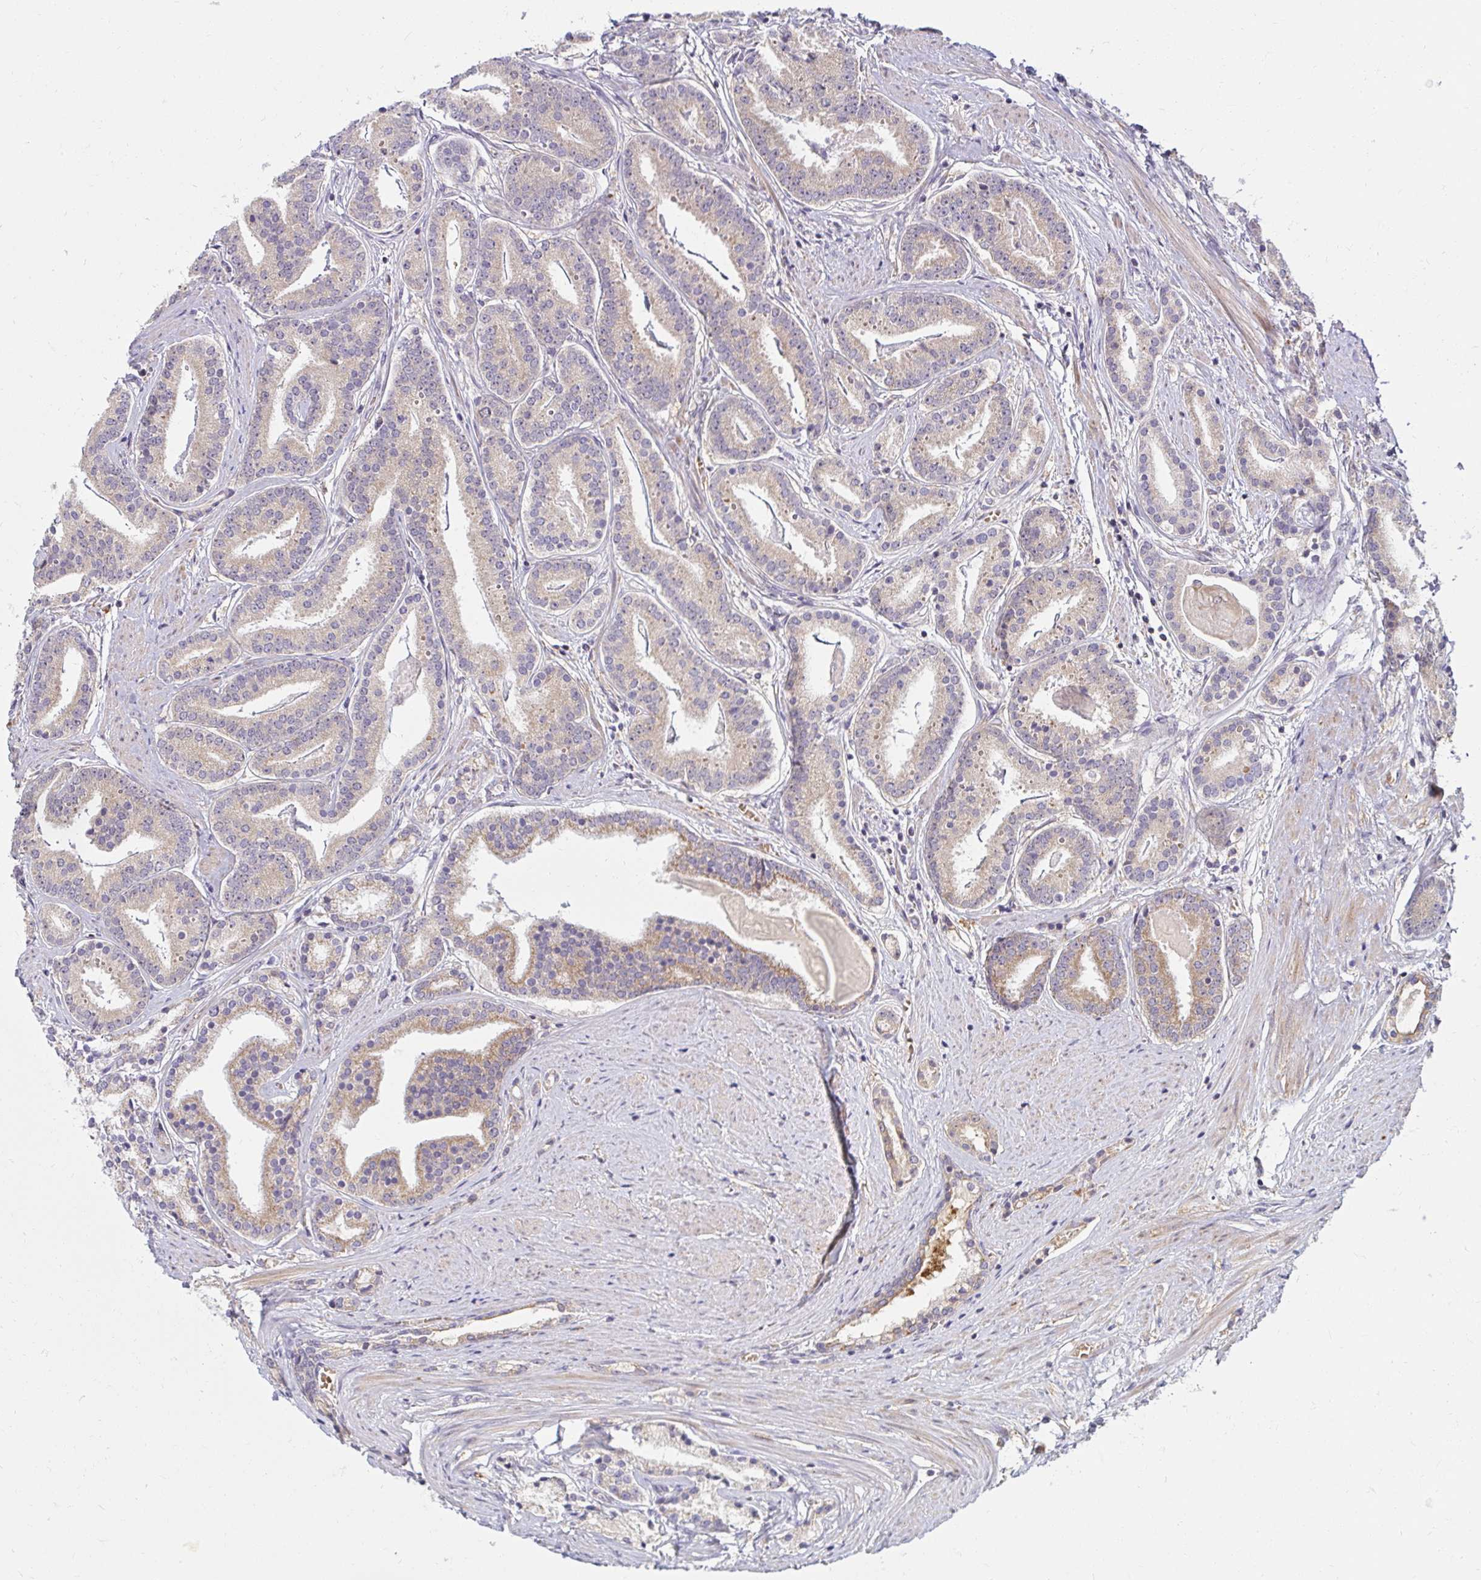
{"staining": {"intensity": "moderate", "quantity": "<25%", "location": "cytoplasmic/membranous"}, "tissue": "prostate cancer", "cell_type": "Tumor cells", "image_type": "cancer", "snomed": [{"axis": "morphology", "description": "Adenocarcinoma, High grade"}, {"axis": "topography", "description": "Prostate"}], "caption": "Prostate cancer (high-grade adenocarcinoma) stained with immunohistochemistry (IHC) displays moderate cytoplasmic/membranous expression in approximately <25% of tumor cells.", "gene": "SKP2", "patient": {"sex": "male", "age": 63}}